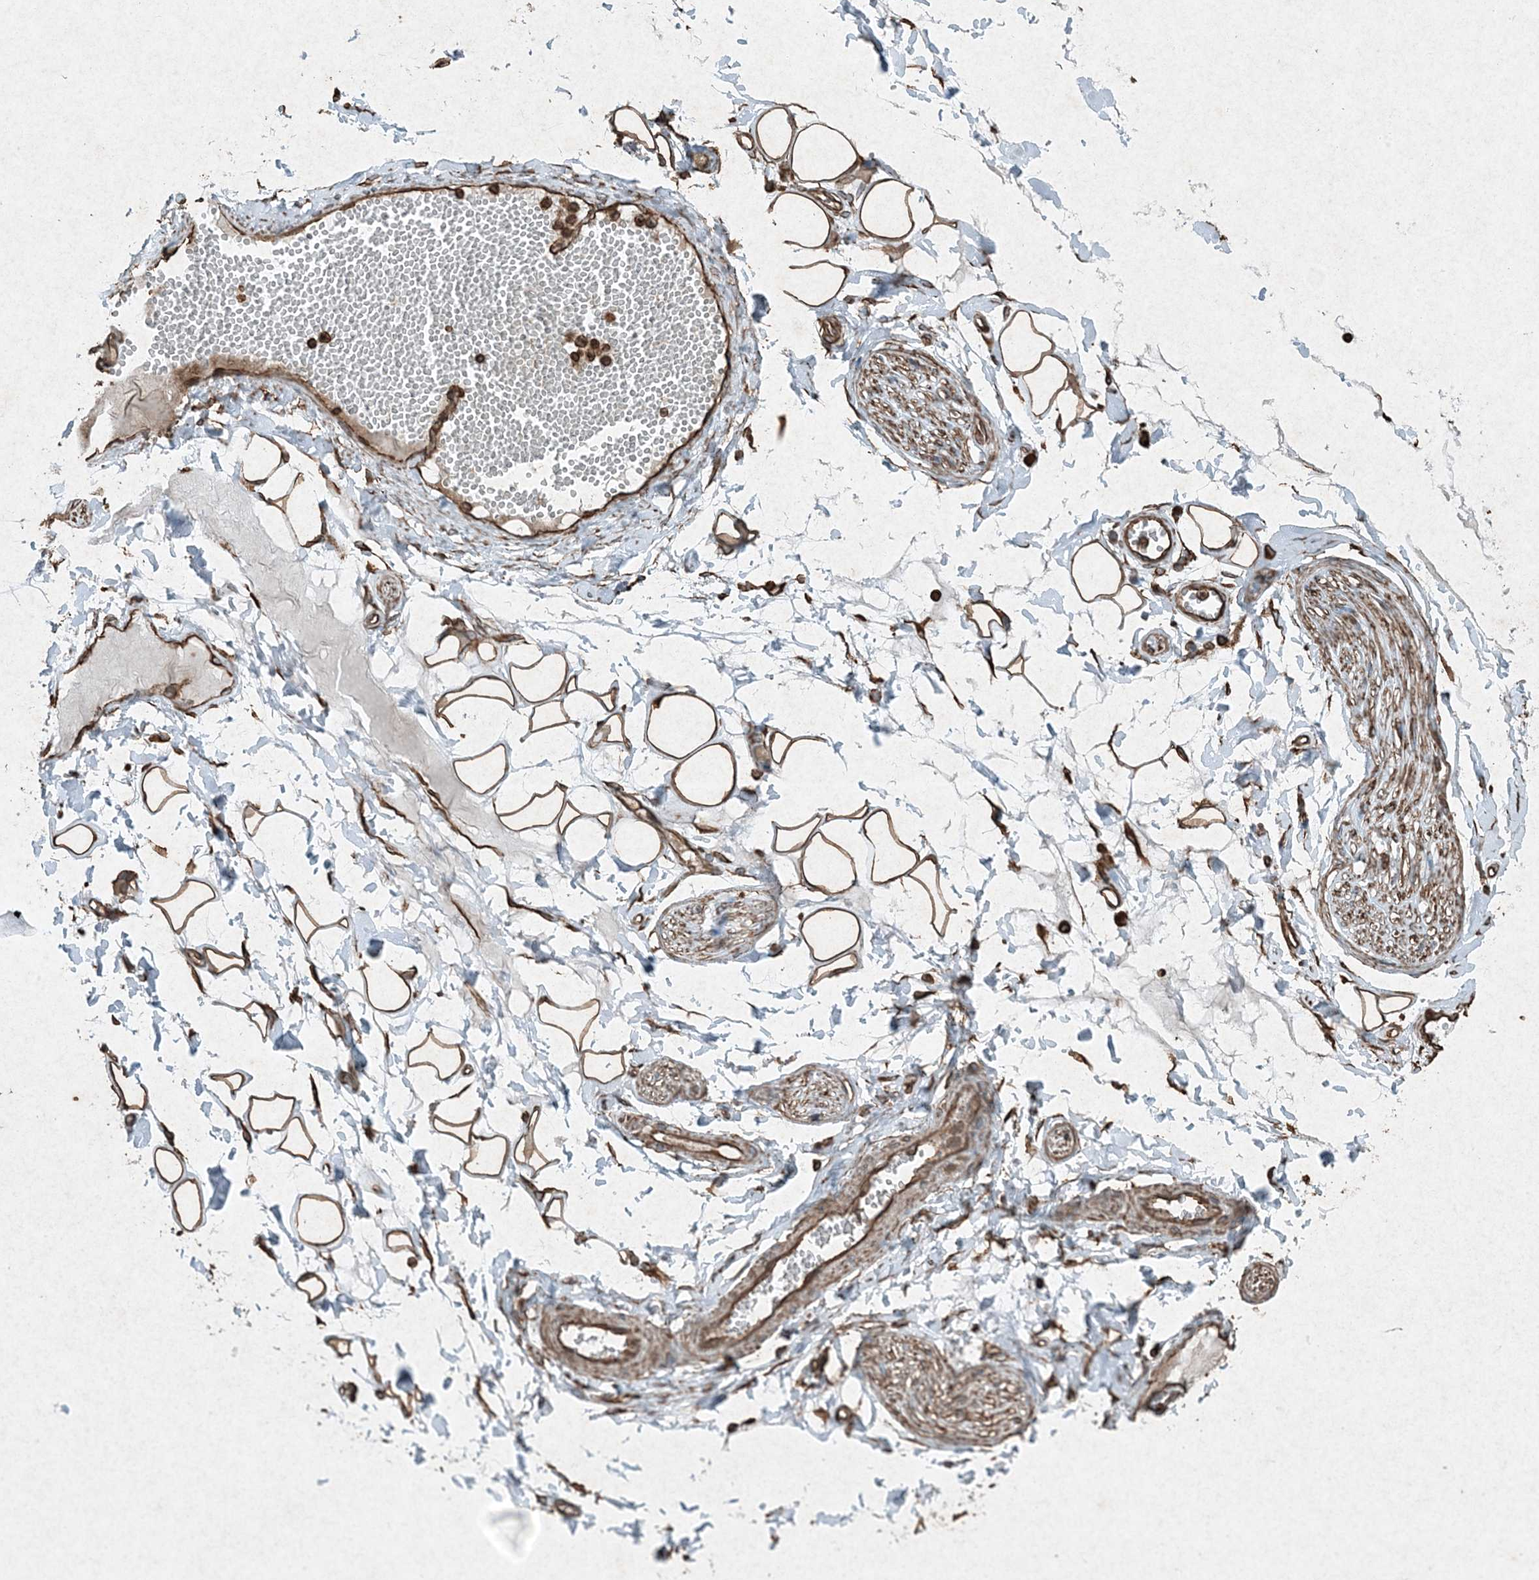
{"staining": {"intensity": "moderate", "quantity": ">75%", "location": "cytoplasmic/membranous"}, "tissue": "adipose tissue", "cell_type": "Adipocytes", "image_type": "normal", "snomed": [{"axis": "morphology", "description": "Normal tissue, NOS"}, {"axis": "morphology", "description": "Inflammation, NOS"}, {"axis": "topography", "description": "Salivary gland"}, {"axis": "topography", "description": "Peripheral nerve tissue"}], "caption": "Unremarkable adipose tissue displays moderate cytoplasmic/membranous expression in about >75% of adipocytes, visualized by immunohistochemistry. (IHC, brightfield microscopy, high magnification).", "gene": "RYK", "patient": {"sex": "female", "age": 75}}